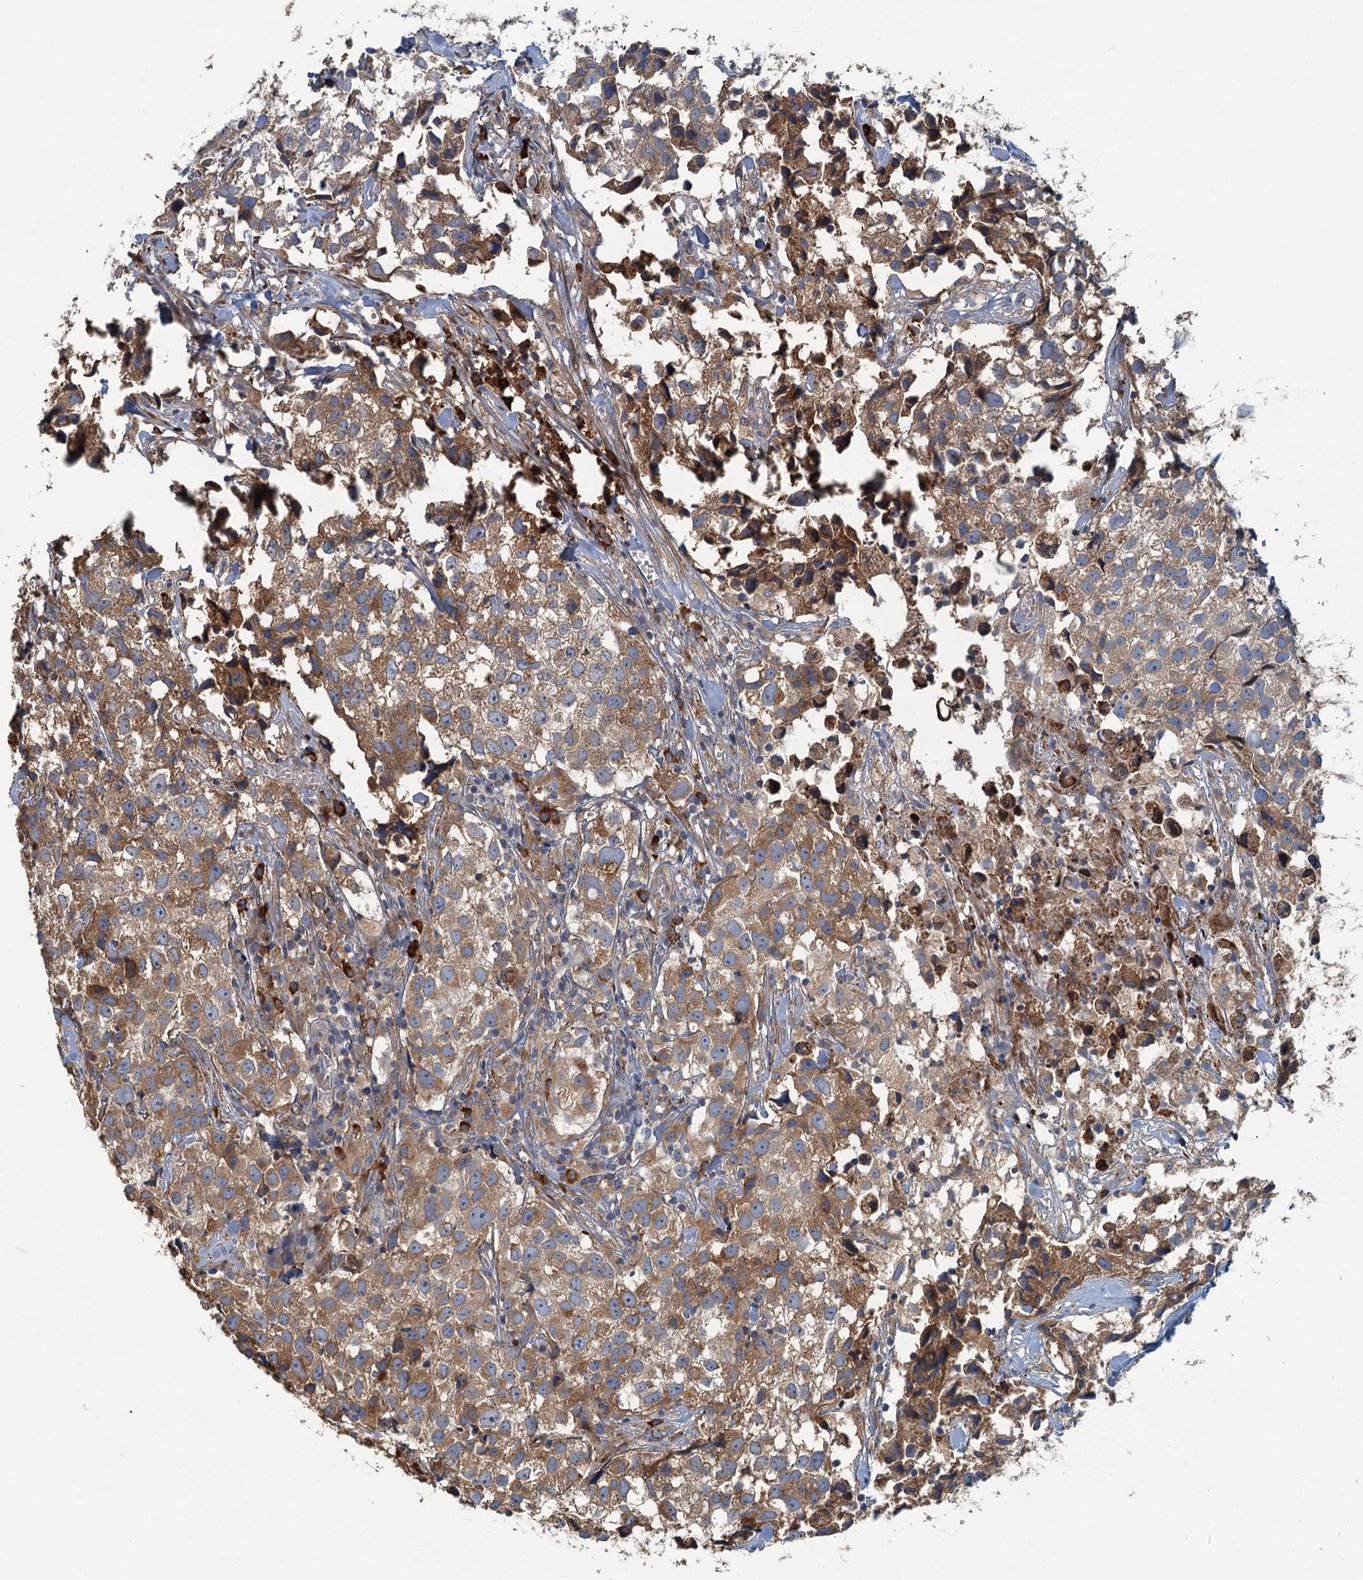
{"staining": {"intensity": "moderate", "quantity": ">75%", "location": "cytoplasmic/membranous"}, "tissue": "urothelial cancer", "cell_type": "Tumor cells", "image_type": "cancer", "snomed": [{"axis": "morphology", "description": "Urothelial carcinoma, High grade"}, {"axis": "topography", "description": "Urinary bladder"}], "caption": "Brown immunohistochemical staining in urothelial cancer demonstrates moderate cytoplasmic/membranous staining in about >75% of tumor cells. Immunohistochemistry (ihc) stains the protein in brown and the nuclei are stained blue.", "gene": "SPDYC", "patient": {"sex": "female", "age": 75}}